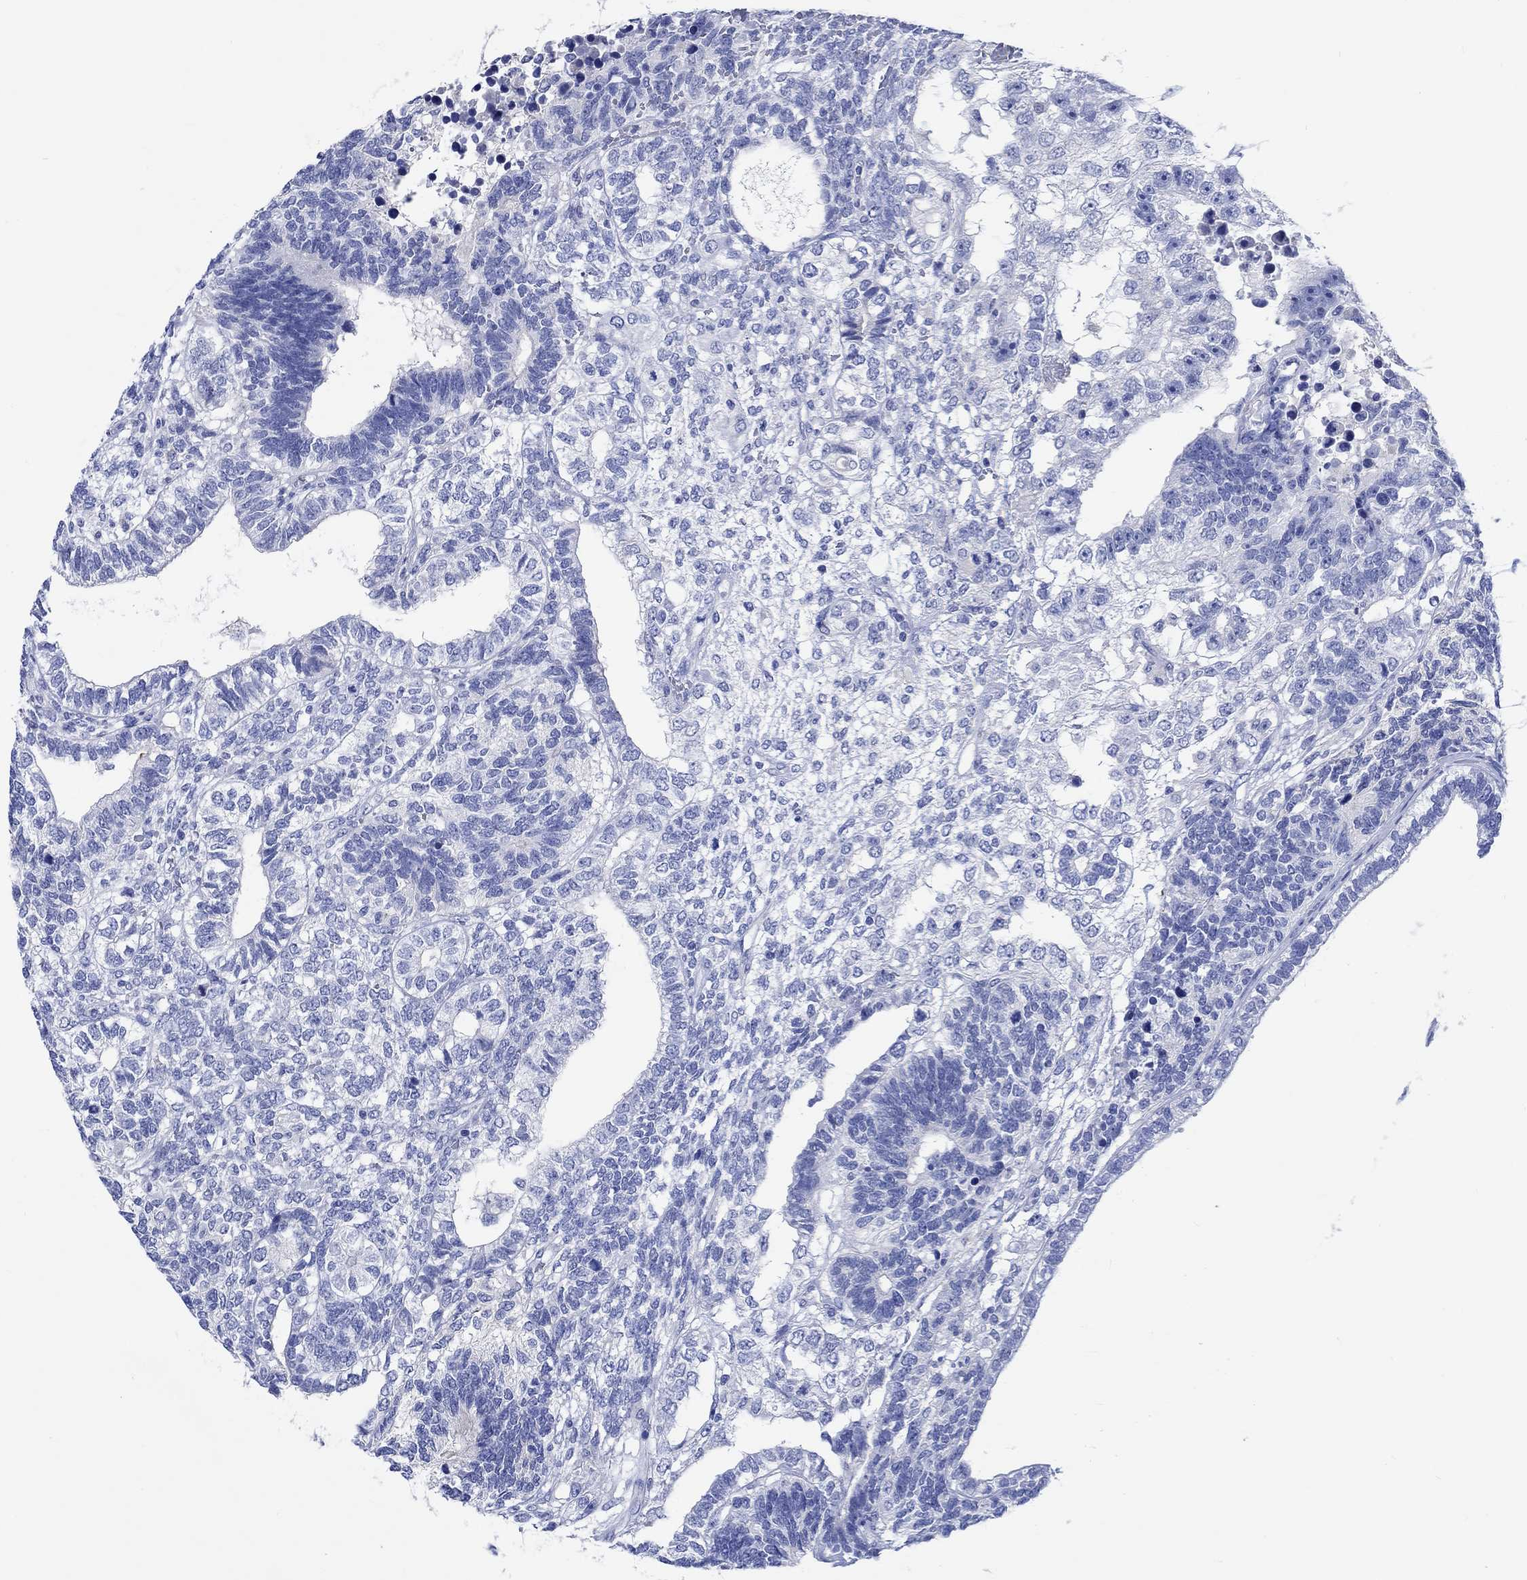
{"staining": {"intensity": "negative", "quantity": "none", "location": "none"}, "tissue": "testis cancer", "cell_type": "Tumor cells", "image_type": "cancer", "snomed": [{"axis": "morphology", "description": "Seminoma, NOS"}, {"axis": "morphology", "description": "Carcinoma, Embryonal, NOS"}, {"axis": "topography", "description": "Testis"}], "caption": "This is an IHC histopathology image of testis cancer. There is no expression in tumor cells.", "gene": "SHISA4", "patient": {"sex": "male", "age": 41}}